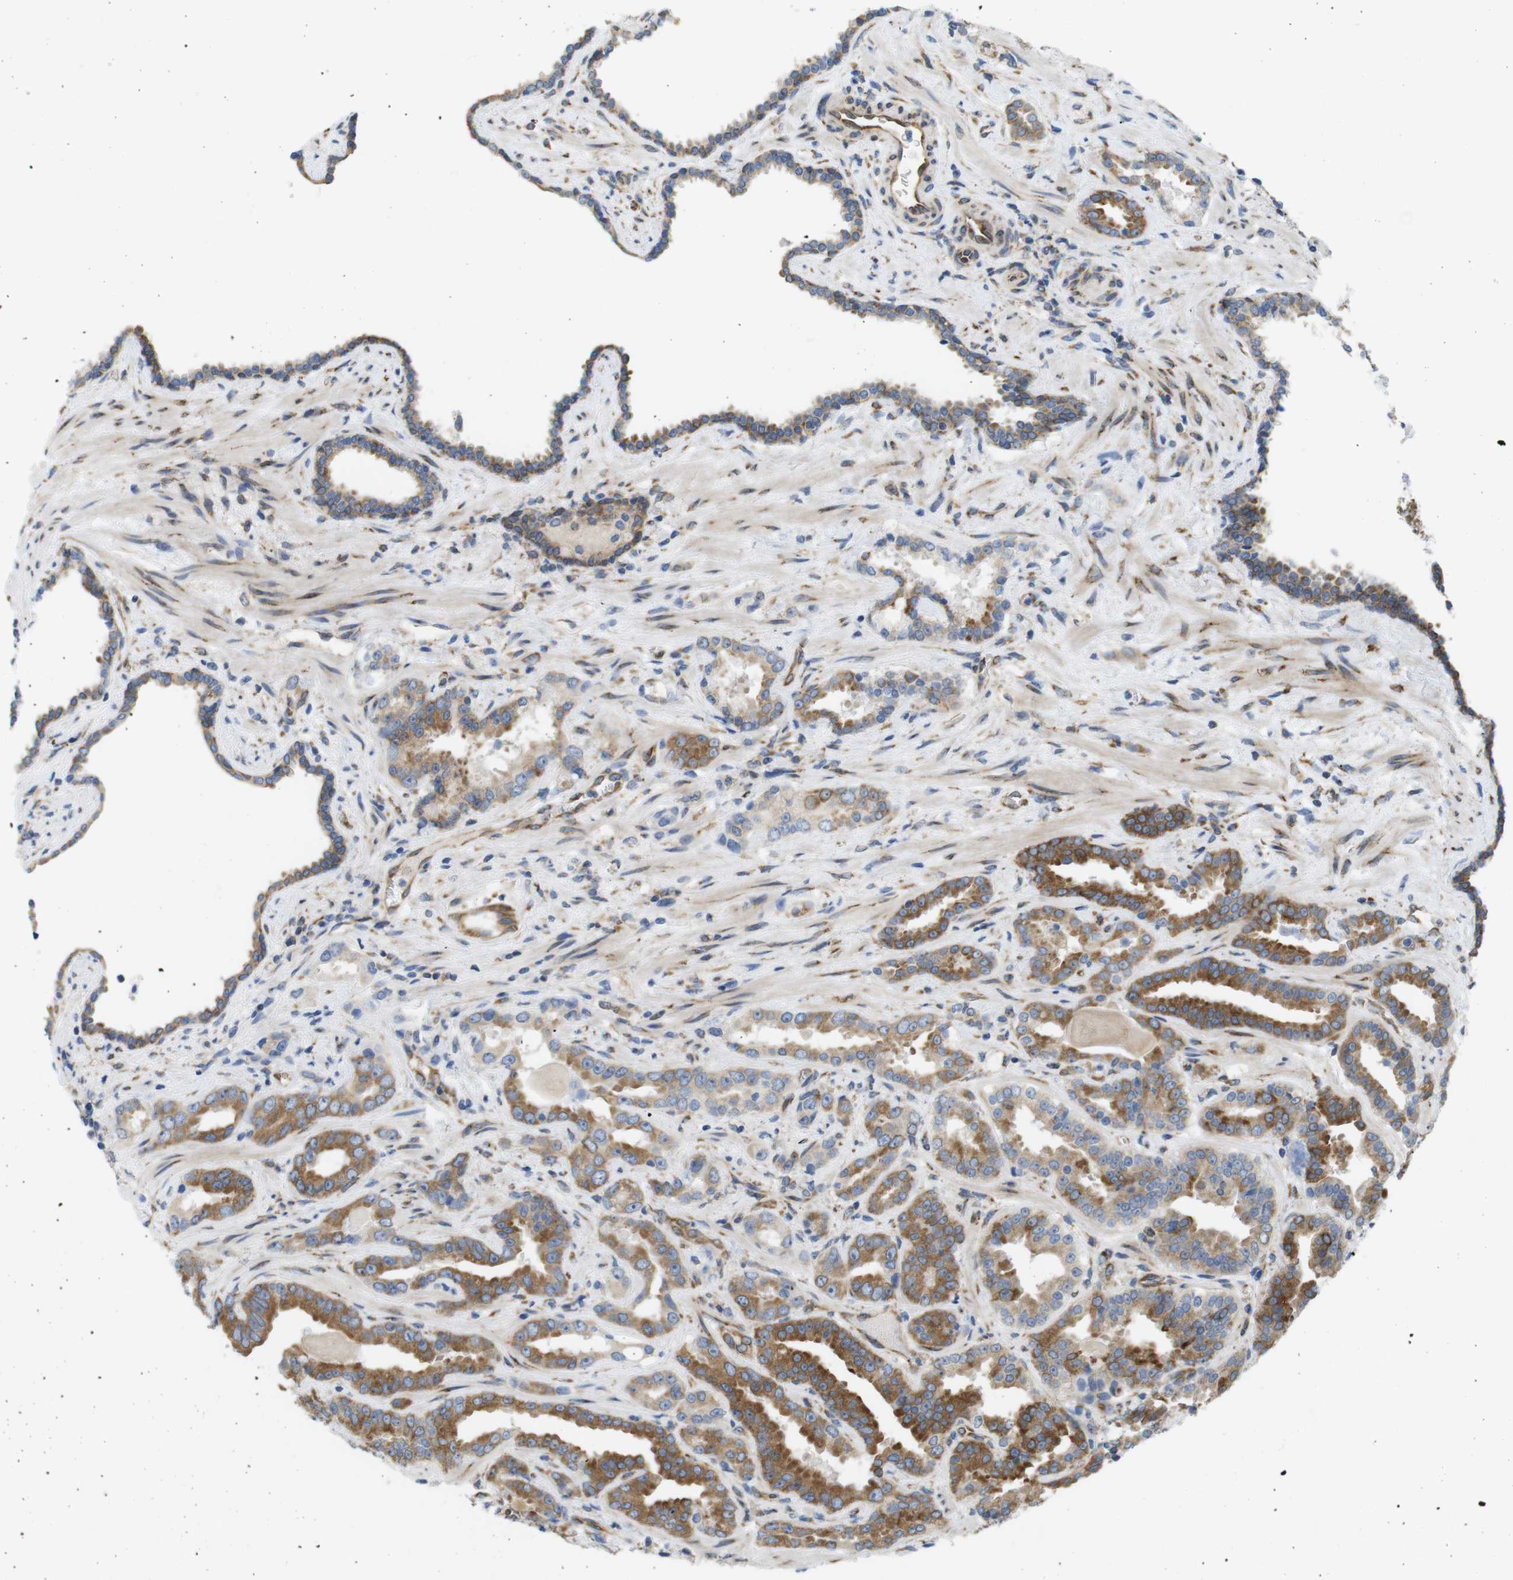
{"staining": {"intensity": "moderate", "quantity": ">75%", "location": "cytoplasmic/membranous"}, "tissue": "prostate cancer", "cell_type": "Tumor cells", "image_type": "cancer", "snomed": [{"axis": "morphology", "description": "Adenocarcinoma, Low grade"}, {"axis": "topography", "description": "Prostate"}], "caption": "Brown immunohistochemical staining in human prostate cancer displays moderate cytoplasmic/membranous positivity in approximately >75% of tumor cells. (Stains: DAB in brown, nuclei in blue, Microscopy: brightfield microscopy at high magnification).", "gene": "PCNX2", "patient": {"sex": "male", "age": 60}}